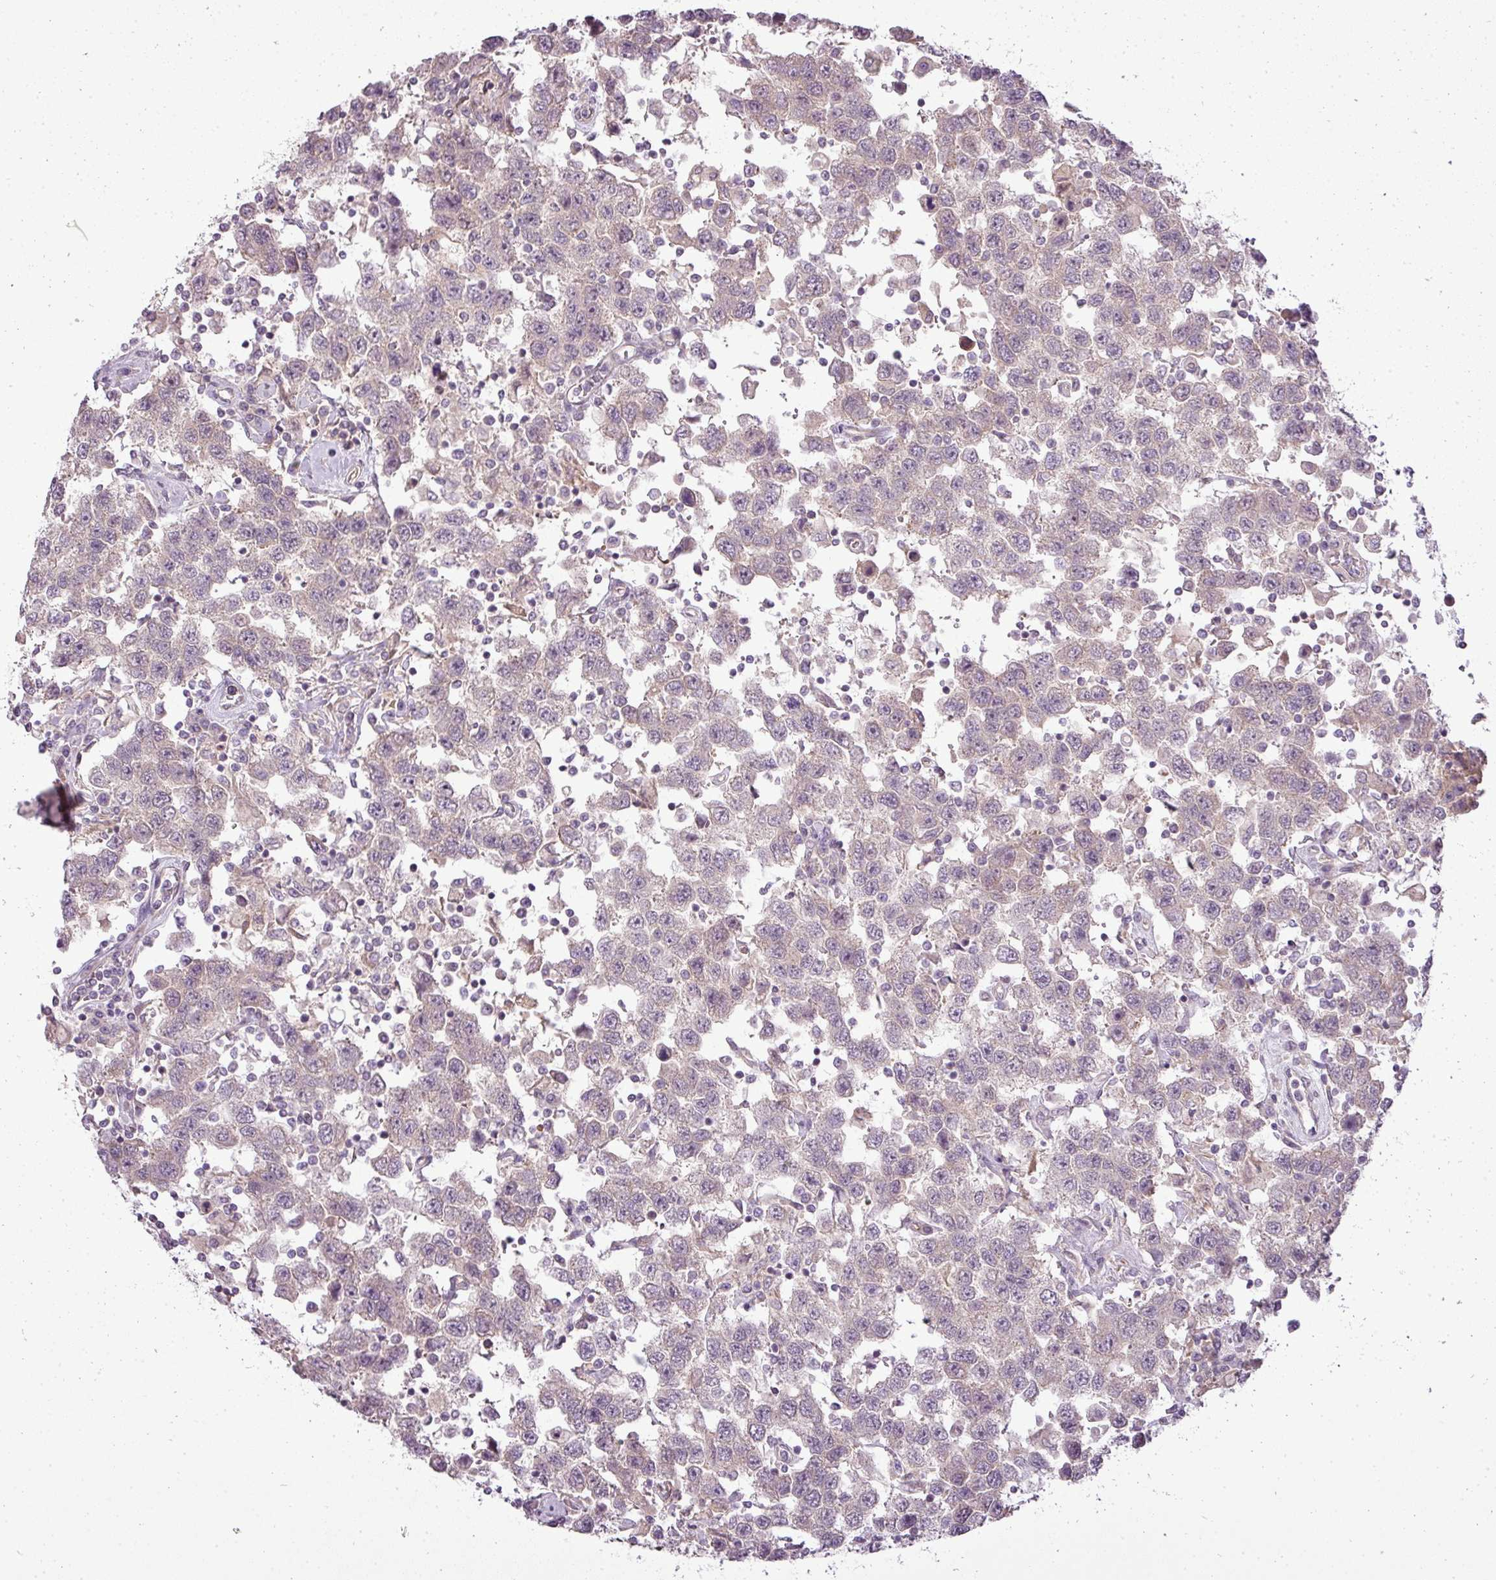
{"staining": {"intensity": "negative", "quantity": "none", "location": "none"}, "tissue": "testis cancer", "cell_type": "Tumor cells", "image_type": "cancer", "snomed": [{"axis": "morphology", "description": "Seminoma, NOS"}, {"axis": "topography", "description": "Testis"}], "caption": "Testis seminoma stained for a protein using immunohistochemistry (IHC) reveals no positivity tumor cells.", "gene": "PDRG1", "patient": {"sex": "male", "age": 41}}